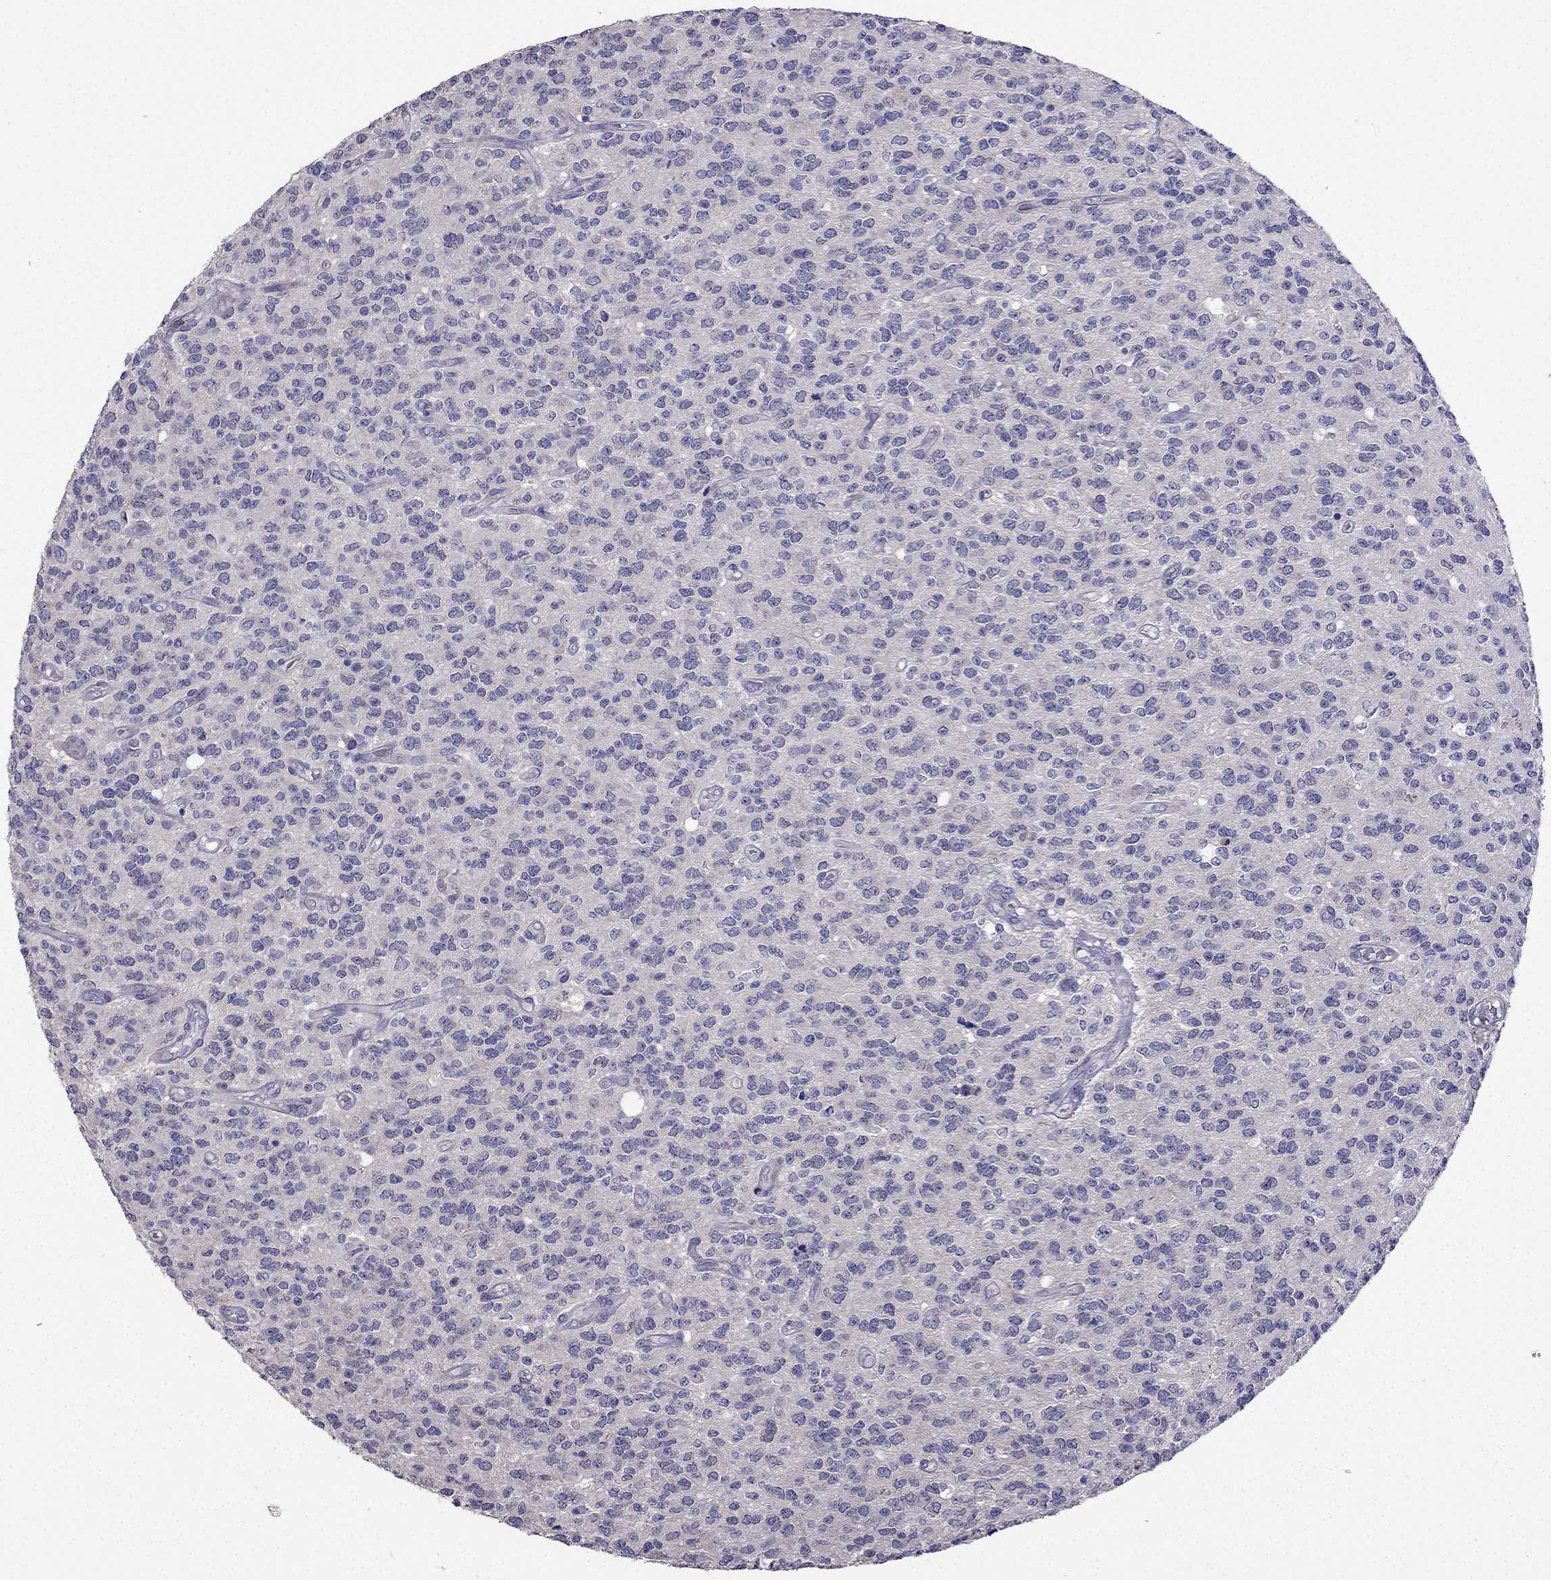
{"staining": {"intensity": "negative", "quantity": "none", "location": "none"}, "tissue": "glioma", "cell_type": "Tumor cells", "image_type": "cancer", "snomed": [{"axis": "morphology", "description": "Glioma, malignant, Low grade"}, {"axis": "topography", "description": "Brain"}], "caption": "Glioma was stained to show a protein in brown. There is no significant expression in tumor cells.", "gene": "AS3MT", "patient": {"sex": "female", "age": 45}}